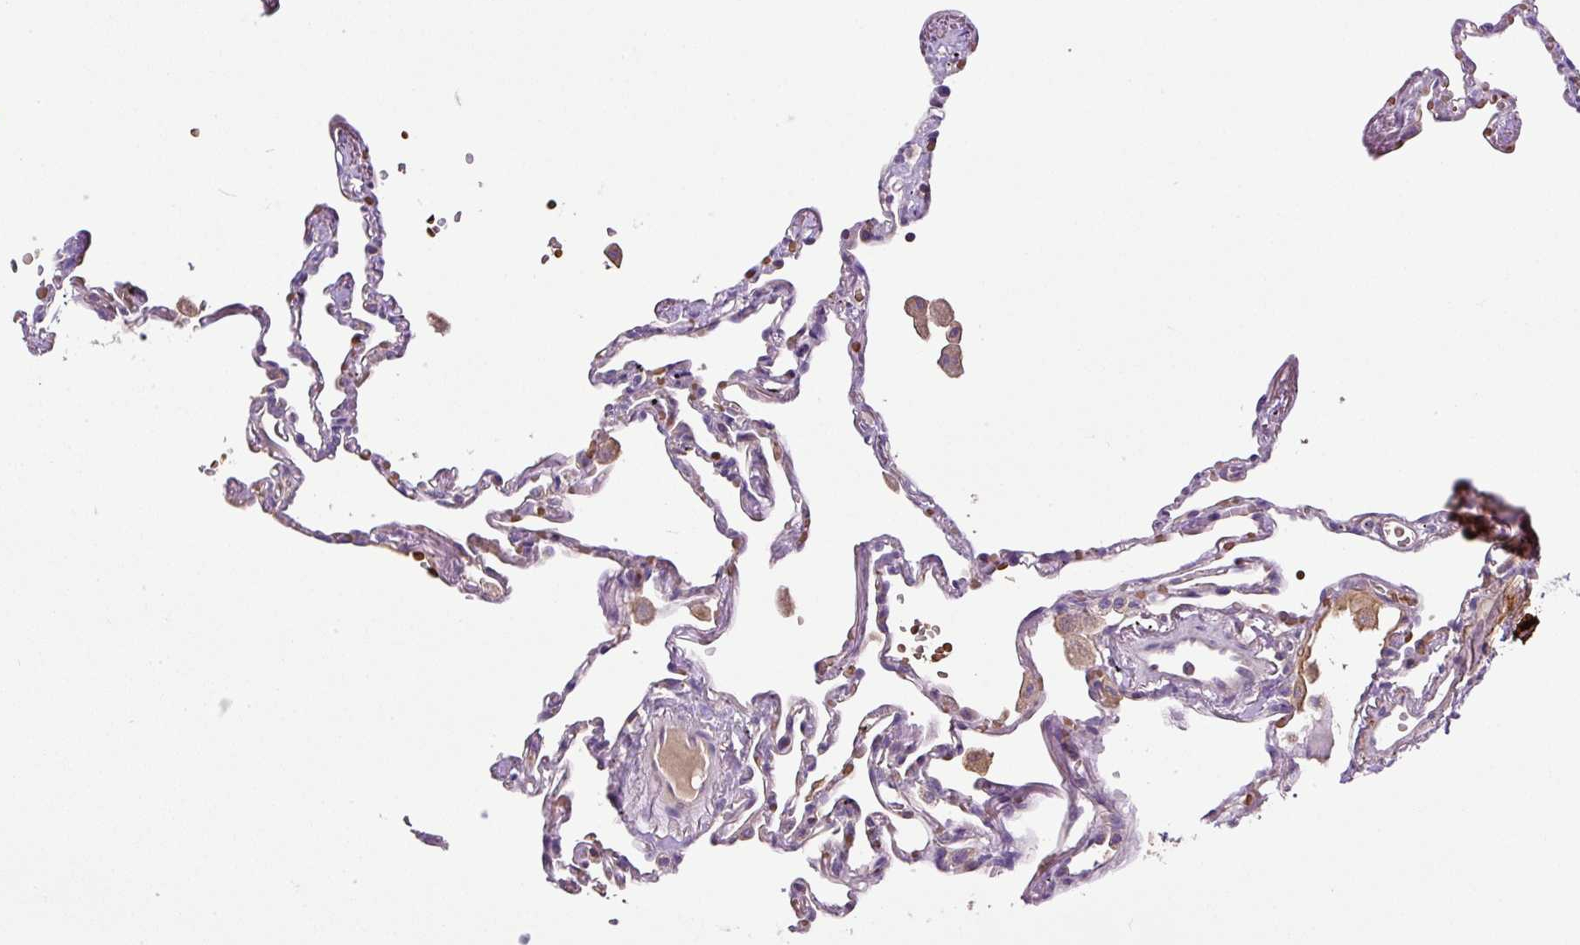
{"staining": {"intensity": "negative", "quantity": "none", "location": "none"}, "tissue": "lung", "cell_type": "Alveolar cells", "image_type": "normal", "snomed": [{"axis": "morphology", "description": "Normal tissue, NOS"}, {"axis": "topography", "description": "Lung"}], "caption": "Immunohistochemistry of benign human lung shows no positivity in alveolar cells.", "gene": "CXCL13", "patient": {"sex": "female", "age": 67}}